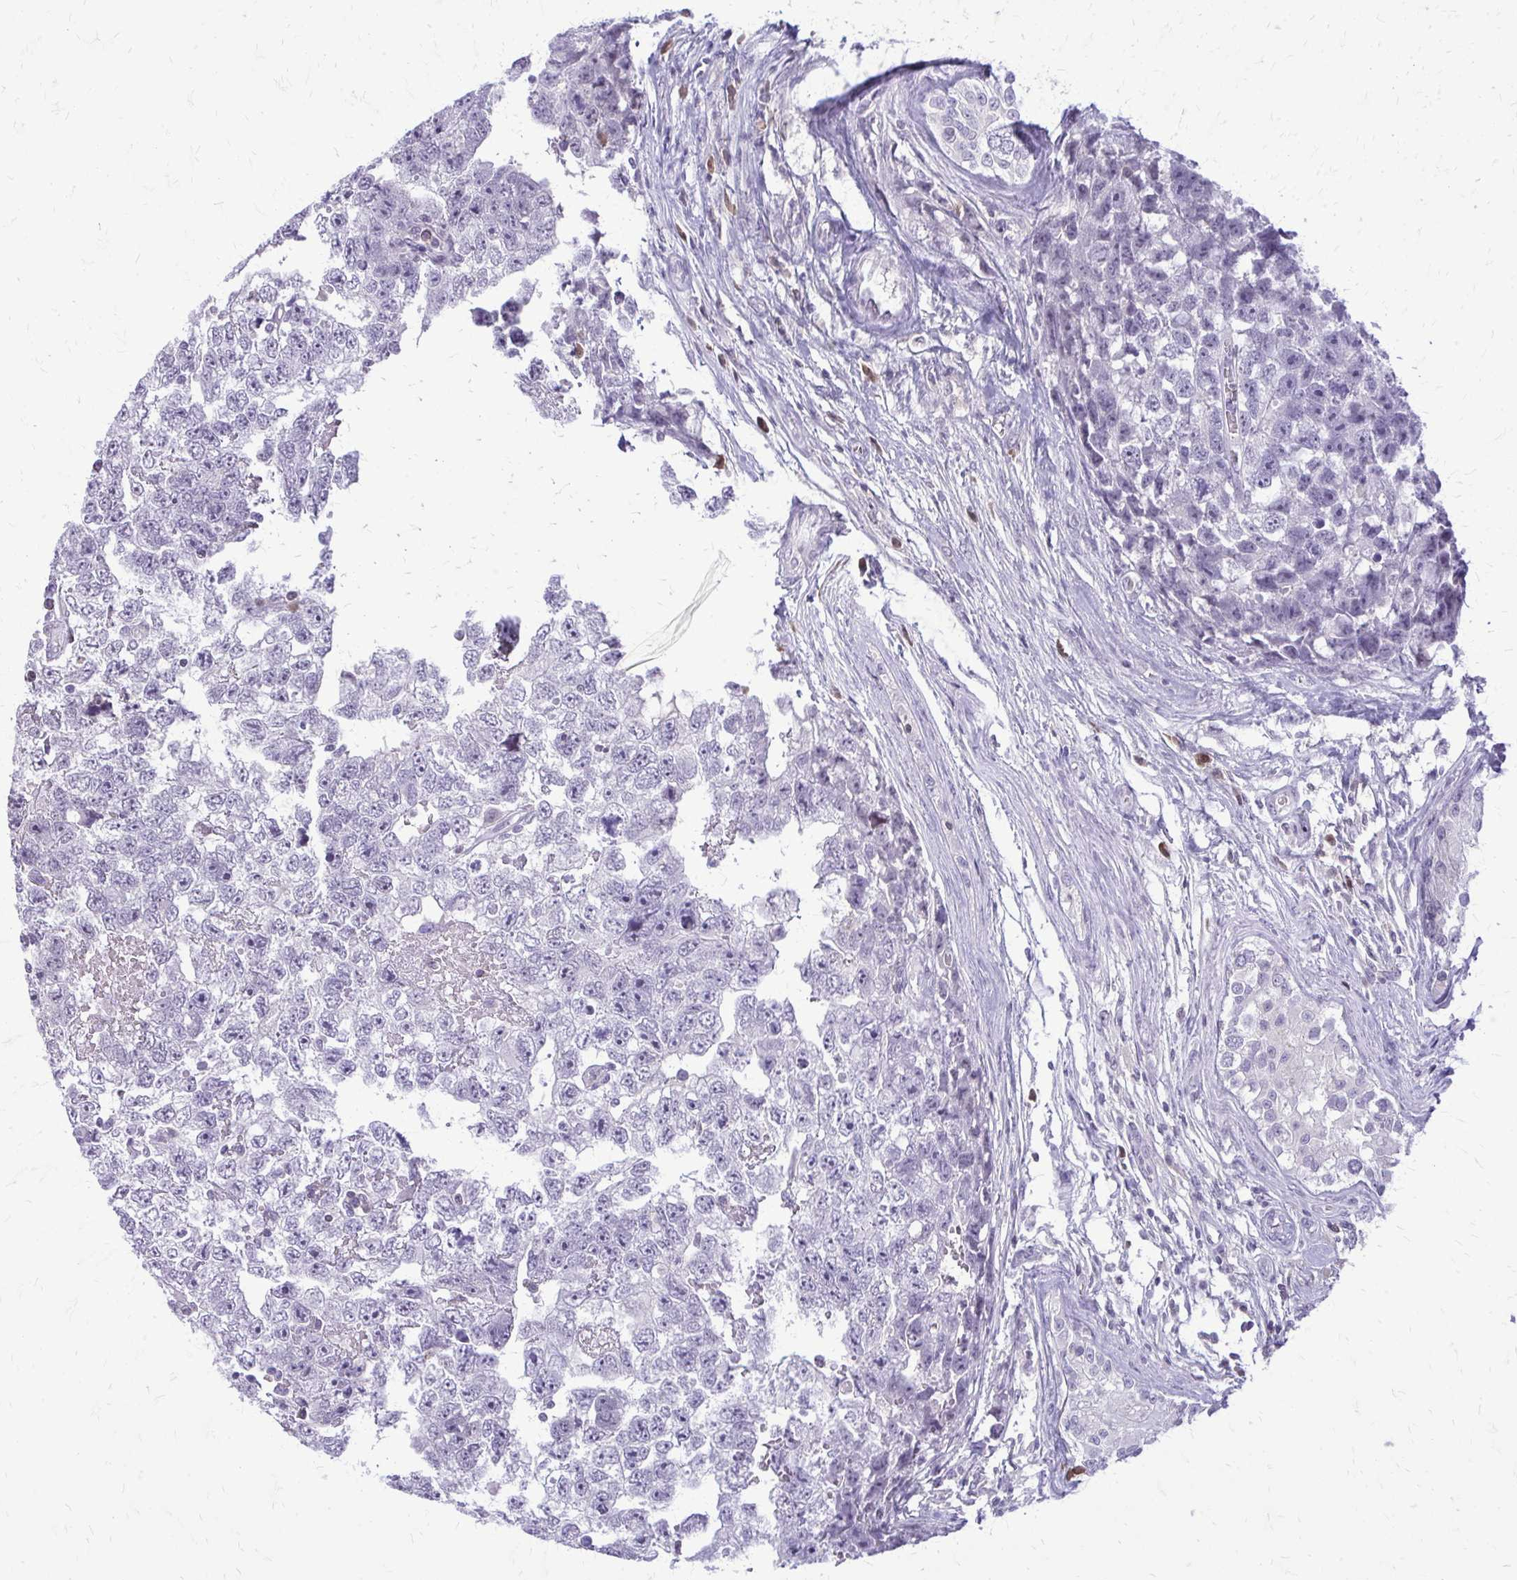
{"staining": {"intensity": "negative", "quantity": "none", "location": "none"}, "tissue": "testis cancer", "cell_type": "Tumor cells", "image_type": "cancer", "snomed": [{"axis": "morphology", "description": "Carcinoma, Embryonal, NOS"}, {"axis": "topography", "description": "Testis"}], "caption": "Immunohistochemistry (IHC) histopathology image of testis cancer (embryonal carcinoma) stained for a protein (brown), which exhibits no staining in tumor cells.", "gene": "GLRX", "patient": {"sex": "male", "age": 22}}